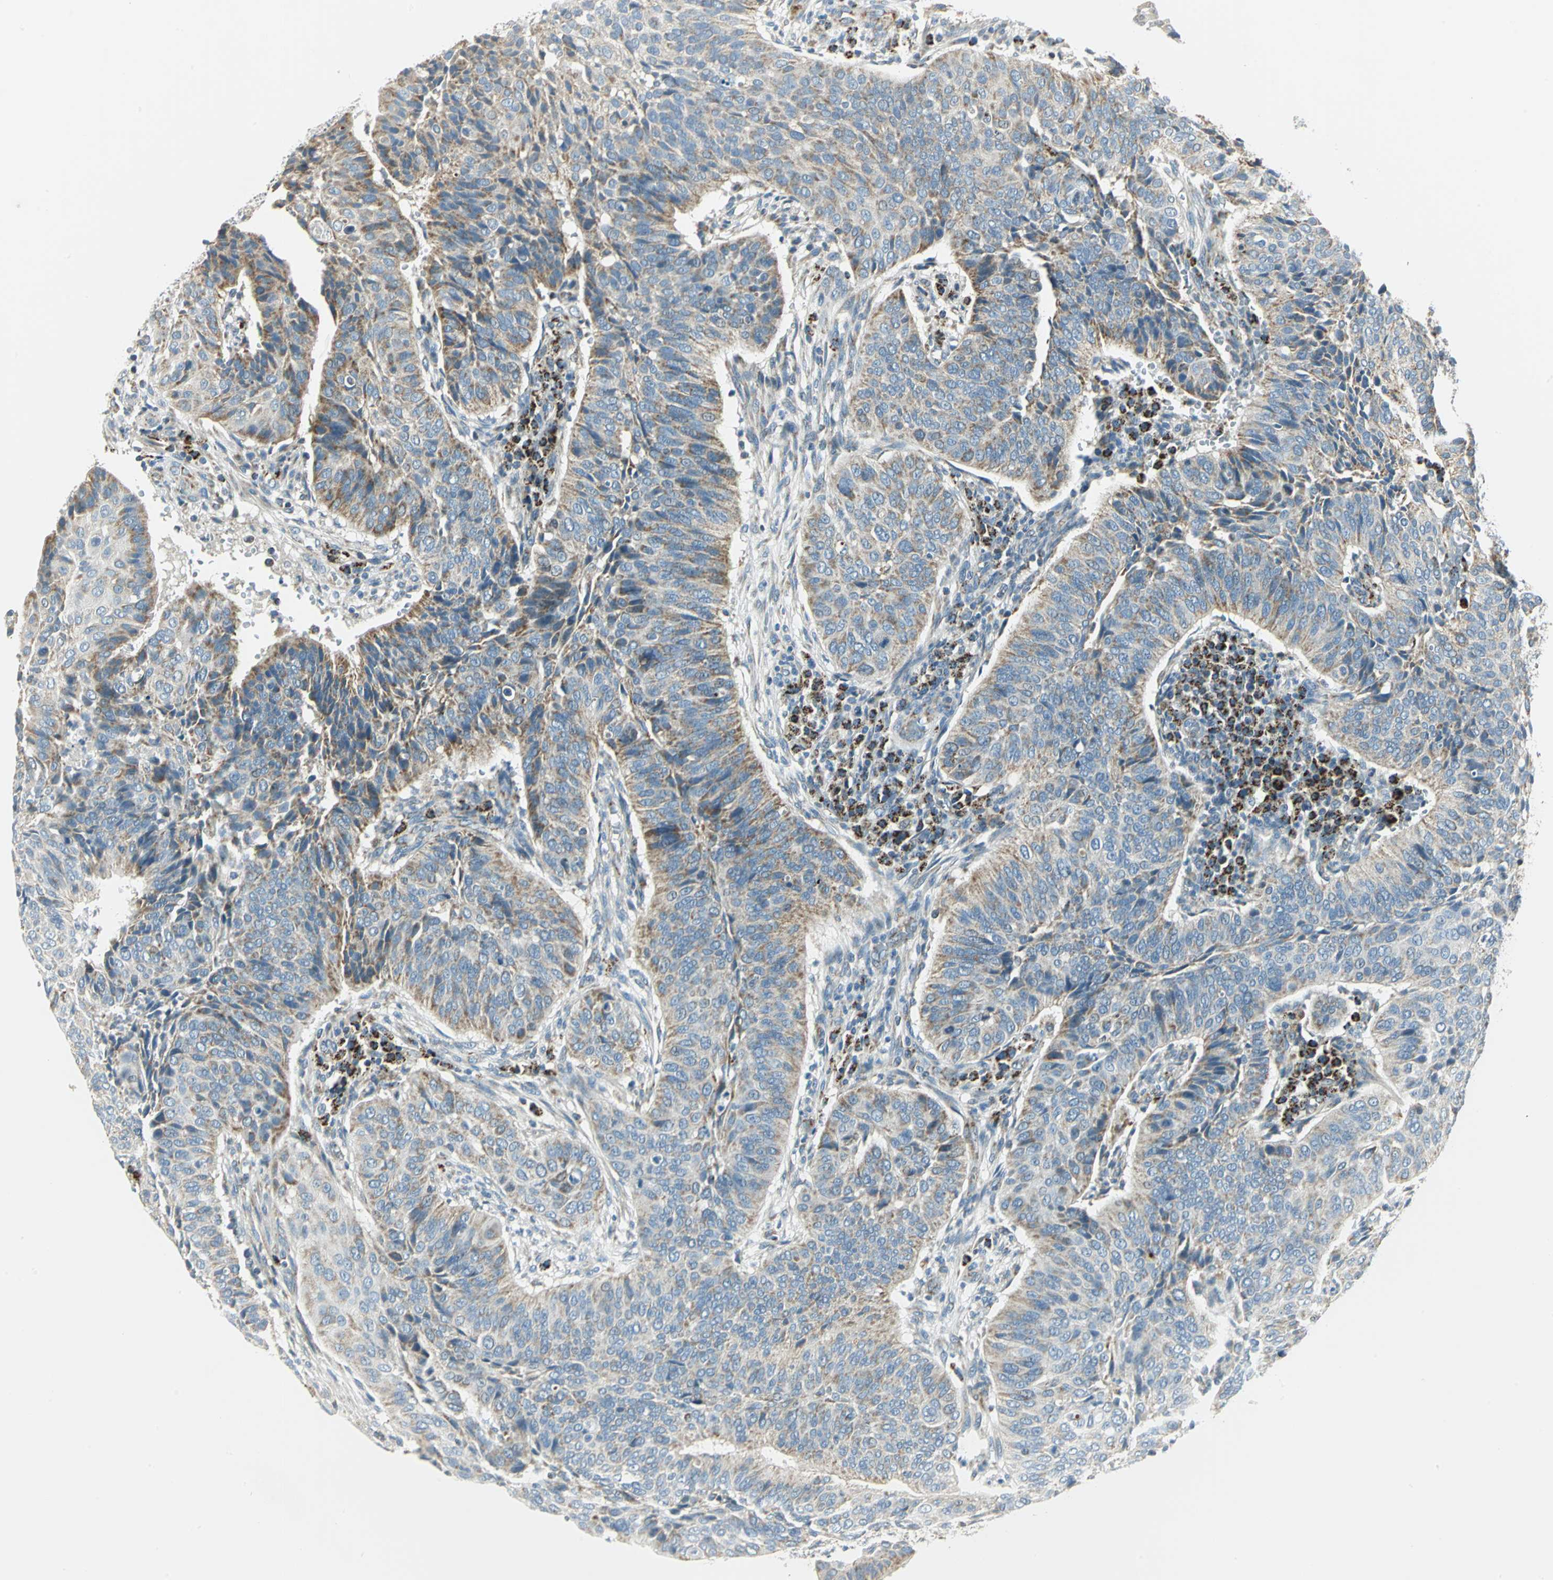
{"staining": {"intensity": "moderate", "quantity": "25%-75%", "location": "cytoplasmic/membranous"}, "tissue": "cervical cancer", "cell_type": "Tumor cells", "image_type": "cancer", "snomed": [{"axis": "morphology", "description": "Squamous cell carcinoma, NOS"}, {"axis": "topography", "description": "Cervix"}], "caption": "Immunohistochemical staining of cervical cancer shows medium levels of moderate cytoplasmic/membranous protein expression in approximately 25%-75% of tumor cells.", "gene": "ACADM", "patient": {"sex": "female", "age": 39}}